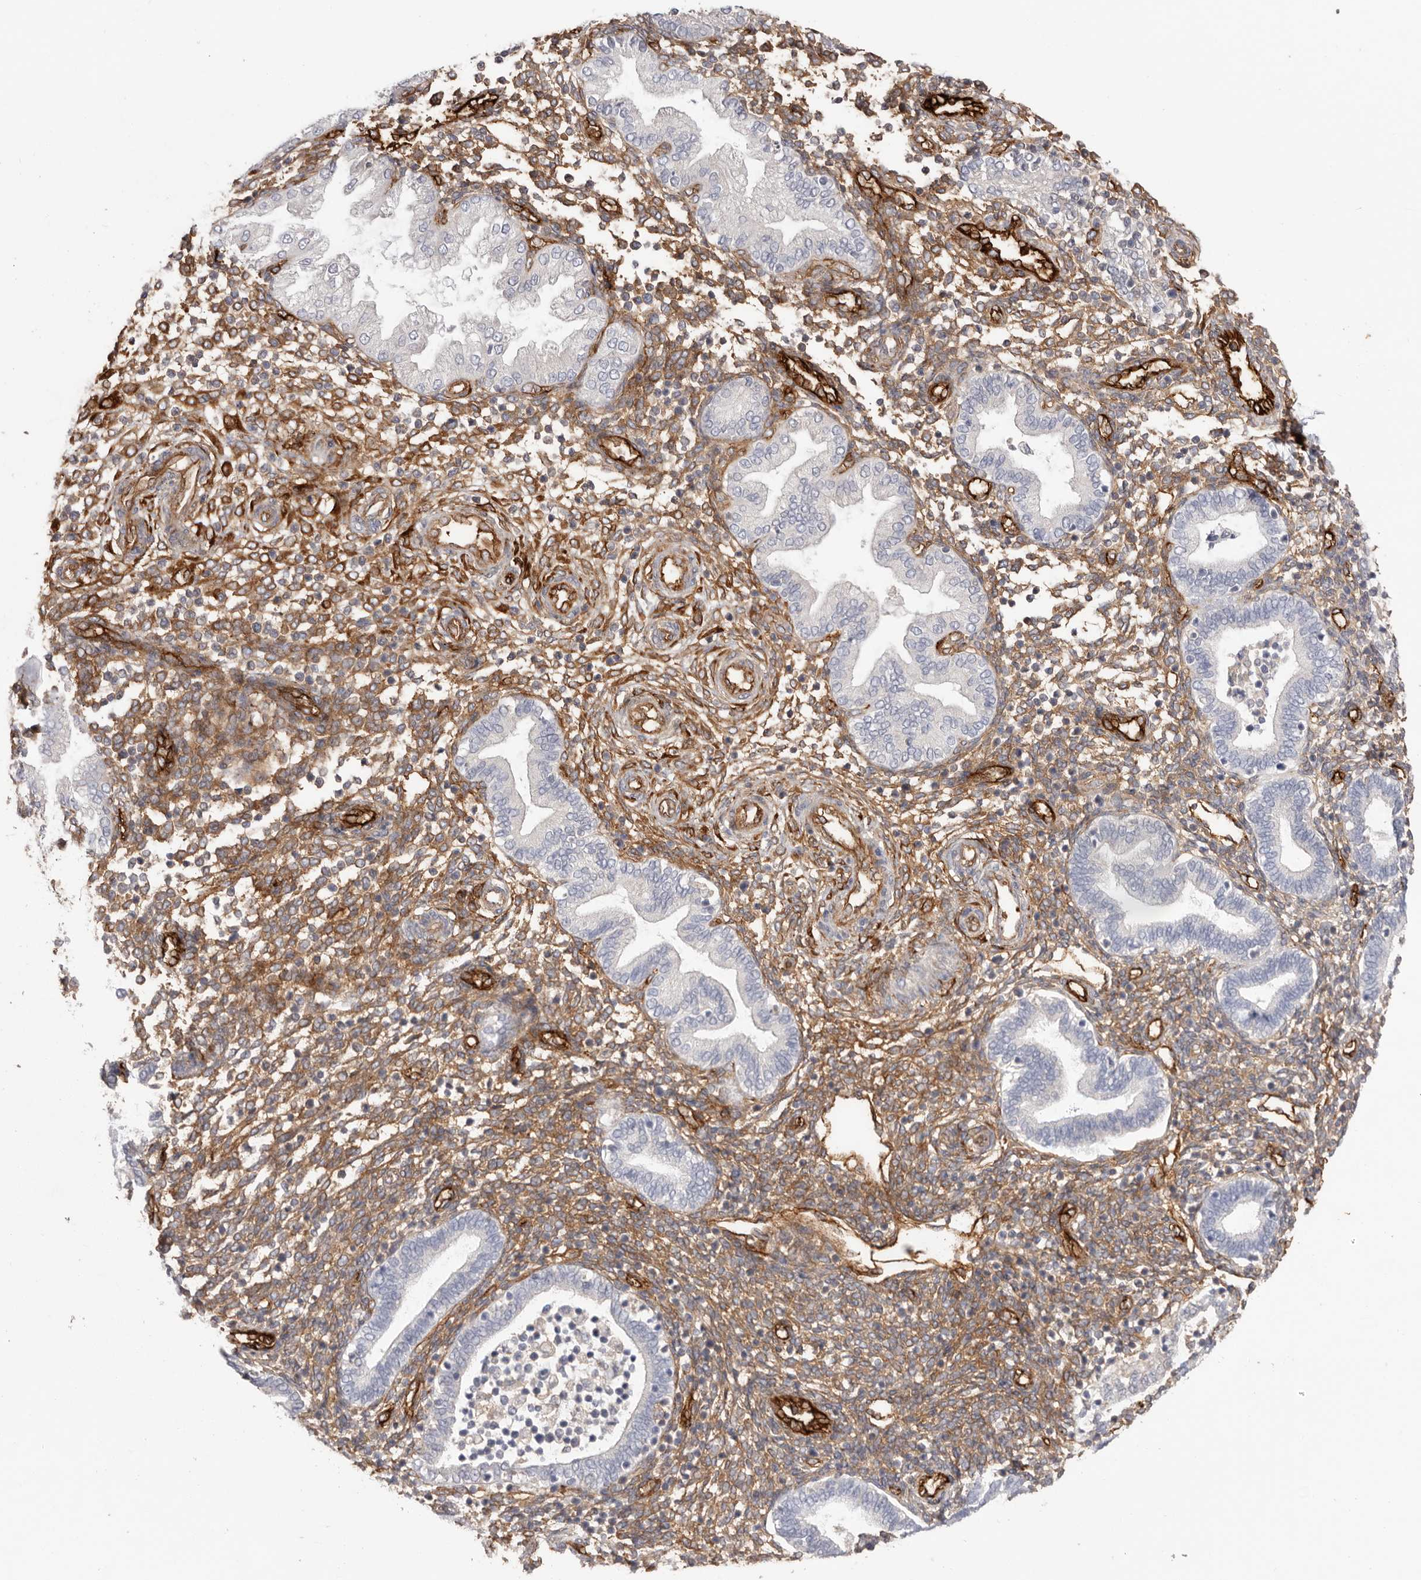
{"staining": {"intensity": "moderate", "quantity": "25%-75%", "location": "cytoplasmic/membranous"}, "tissue": "endometrium", "cell_type": "Cells in endometrial stroma", "image_type": "normal", "snomed": [{"axis": "morphology", "description": "Normal tissue, NOS"}, {"axis": "topography", "description": "Endometrium"}], "caption": "High-power microscopy captured an immunohistochemistry photomicrograph of normal endometrium, revealing moderate cytoplasmic/membranous staining in approximately 25%-75% of cells in endometrial stroma. (Stains: DAB in brown, nuclei in blue, Microscopy: brightfield microscopy at high magnification).", "gene": "LRRC66", "patient": {"sex": "female", "age": 53}}